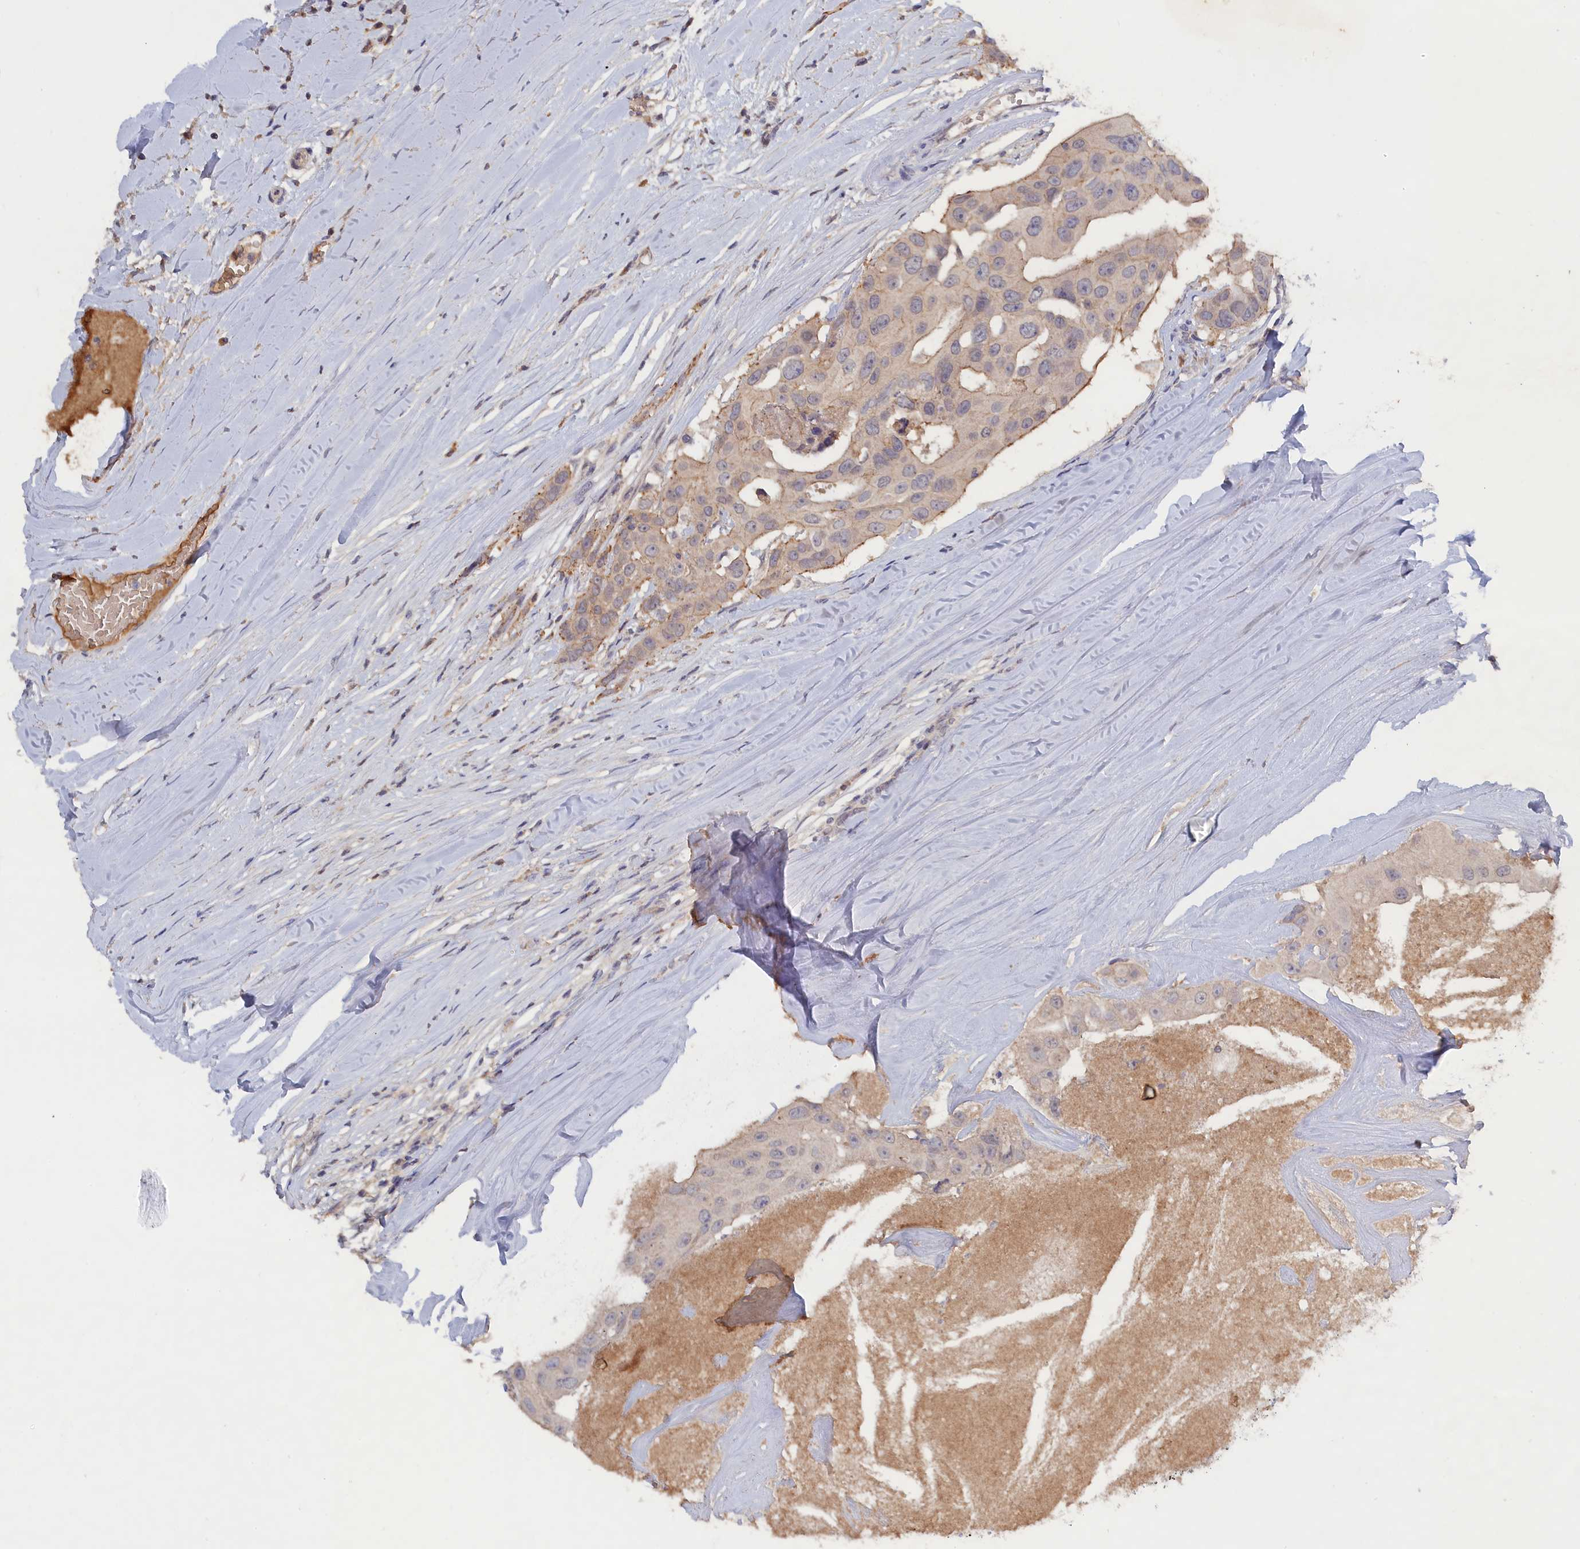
{"staining": {"intensity": "moderate", "quantity": "<25%", "location": "cytoplasmic/membranous"}, "tissue": "head and neck cancer", "cell_type": "Tumor cells", "image_type": "cancer", "snomed": [{"axis": "morphology", "description": "Adenocarcinoma, NOS"}, {"axis": "morphology", "description": "Adenocarcinoma, metastatic, NOS"}, {"axis": "topography", "description": "Head-Neck"}], "caption": "This image shows immunohistochemistry staining of human head and neck cancer (metastatic adenocarcinoma), with low moderate cytoplasmic/membranous staining in about <25% of tumor cells.", "gene": "CELF5", "patient": {"sex": "male", "age": 75}}